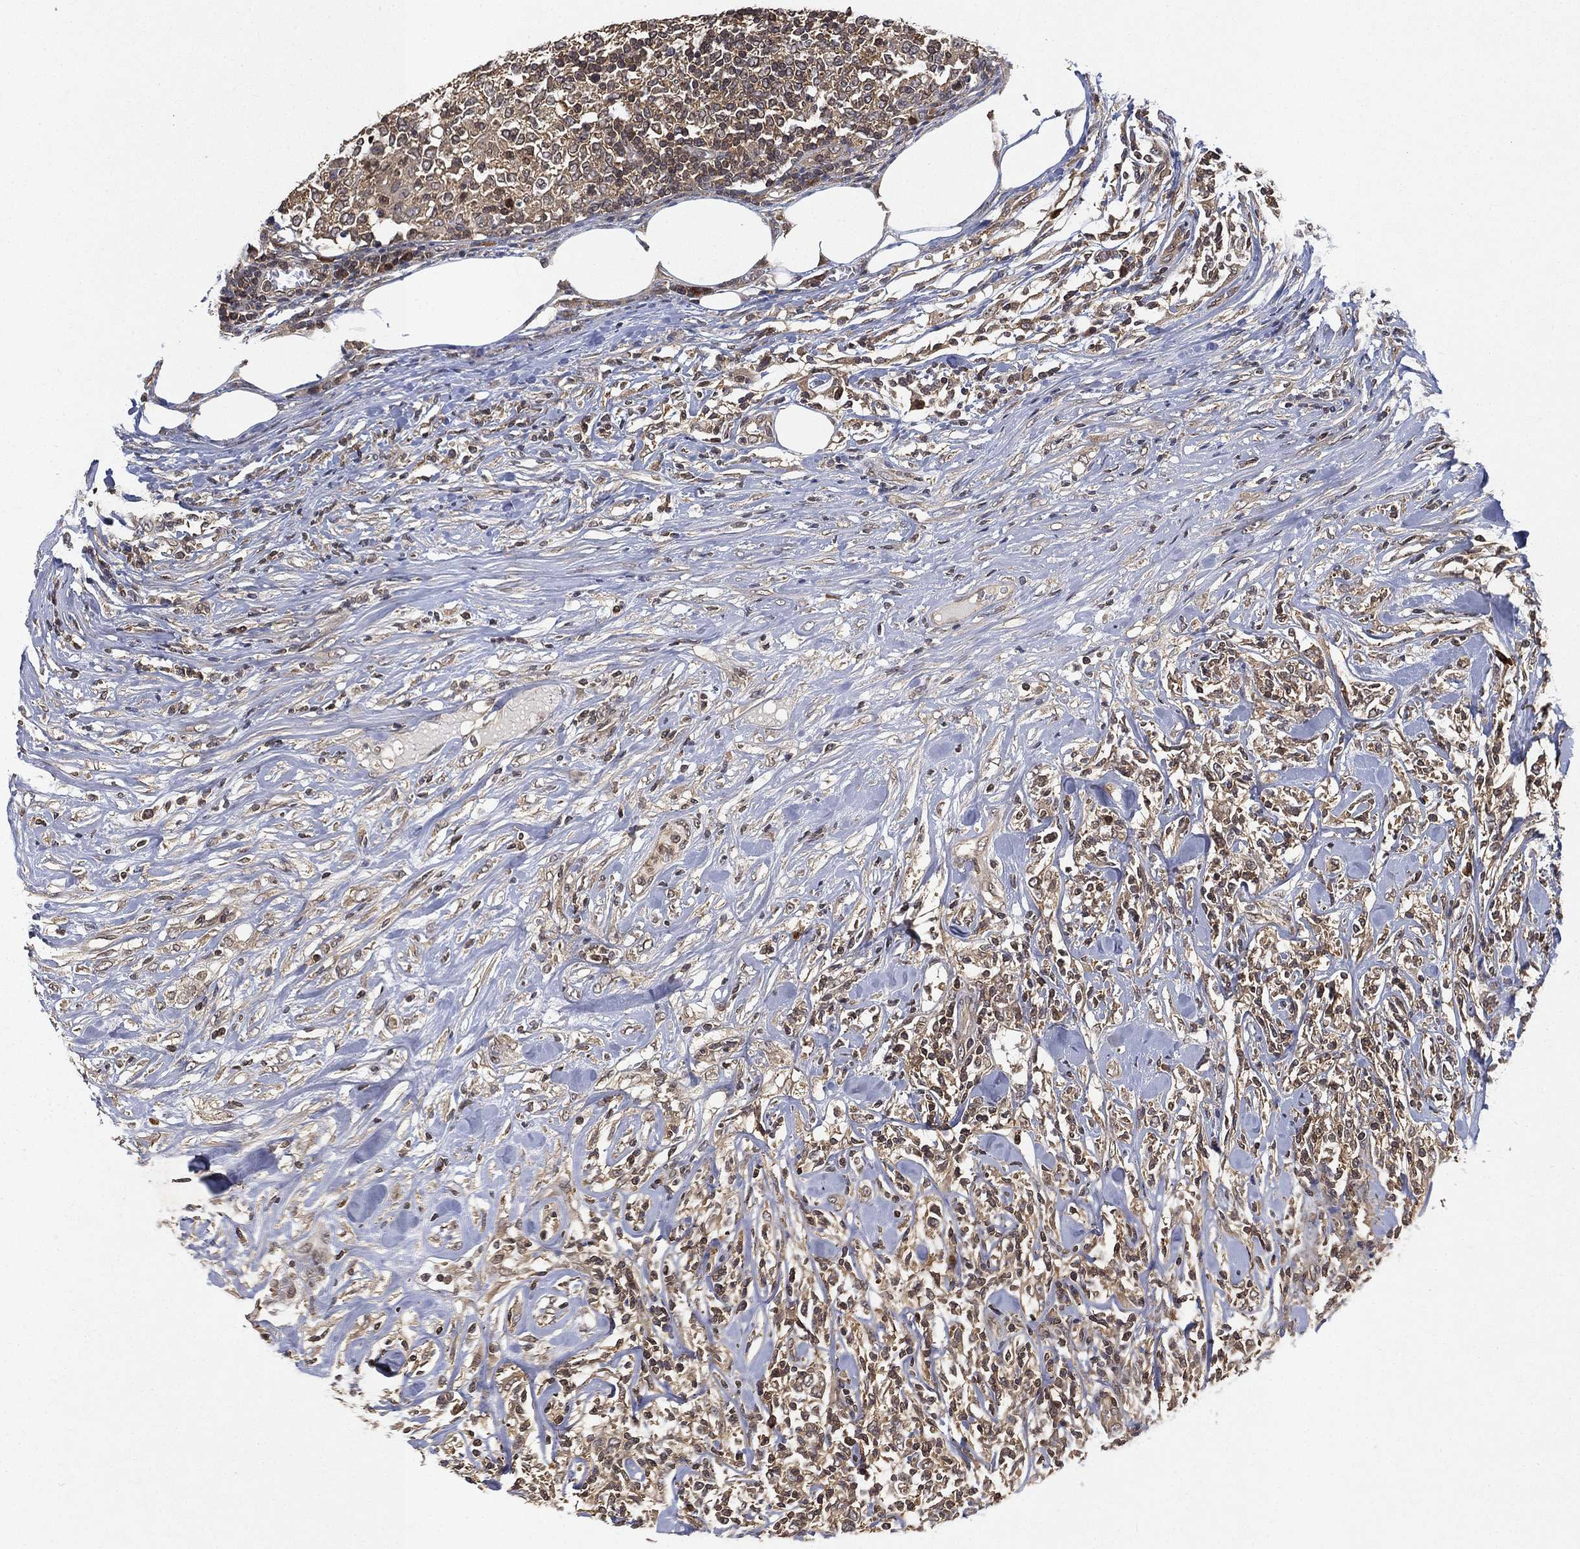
{"staining": {"intensity": "moderate", "quantity": "<25%", "location": "cytoplasmic/membranous,nuclear"}, "tissue": "lymphoma", "cell_type": "Tumor cells", "image_type": "cancer", "snomed": [{"axis": "morphology", "description": "Malignant lymphoma, non-Hodgkin's type, High grade"}, {"axis": "topography", "description": "Lymph node"}], "caption": "Immunohistochemistry of lymphoma demonstrates low levels of moderate cytoplasmic/membranous and nuclear staining in approximately <25% of tumor cells.", "gene": "UBA5", "patient": {"sex": "female", "age": 84}}